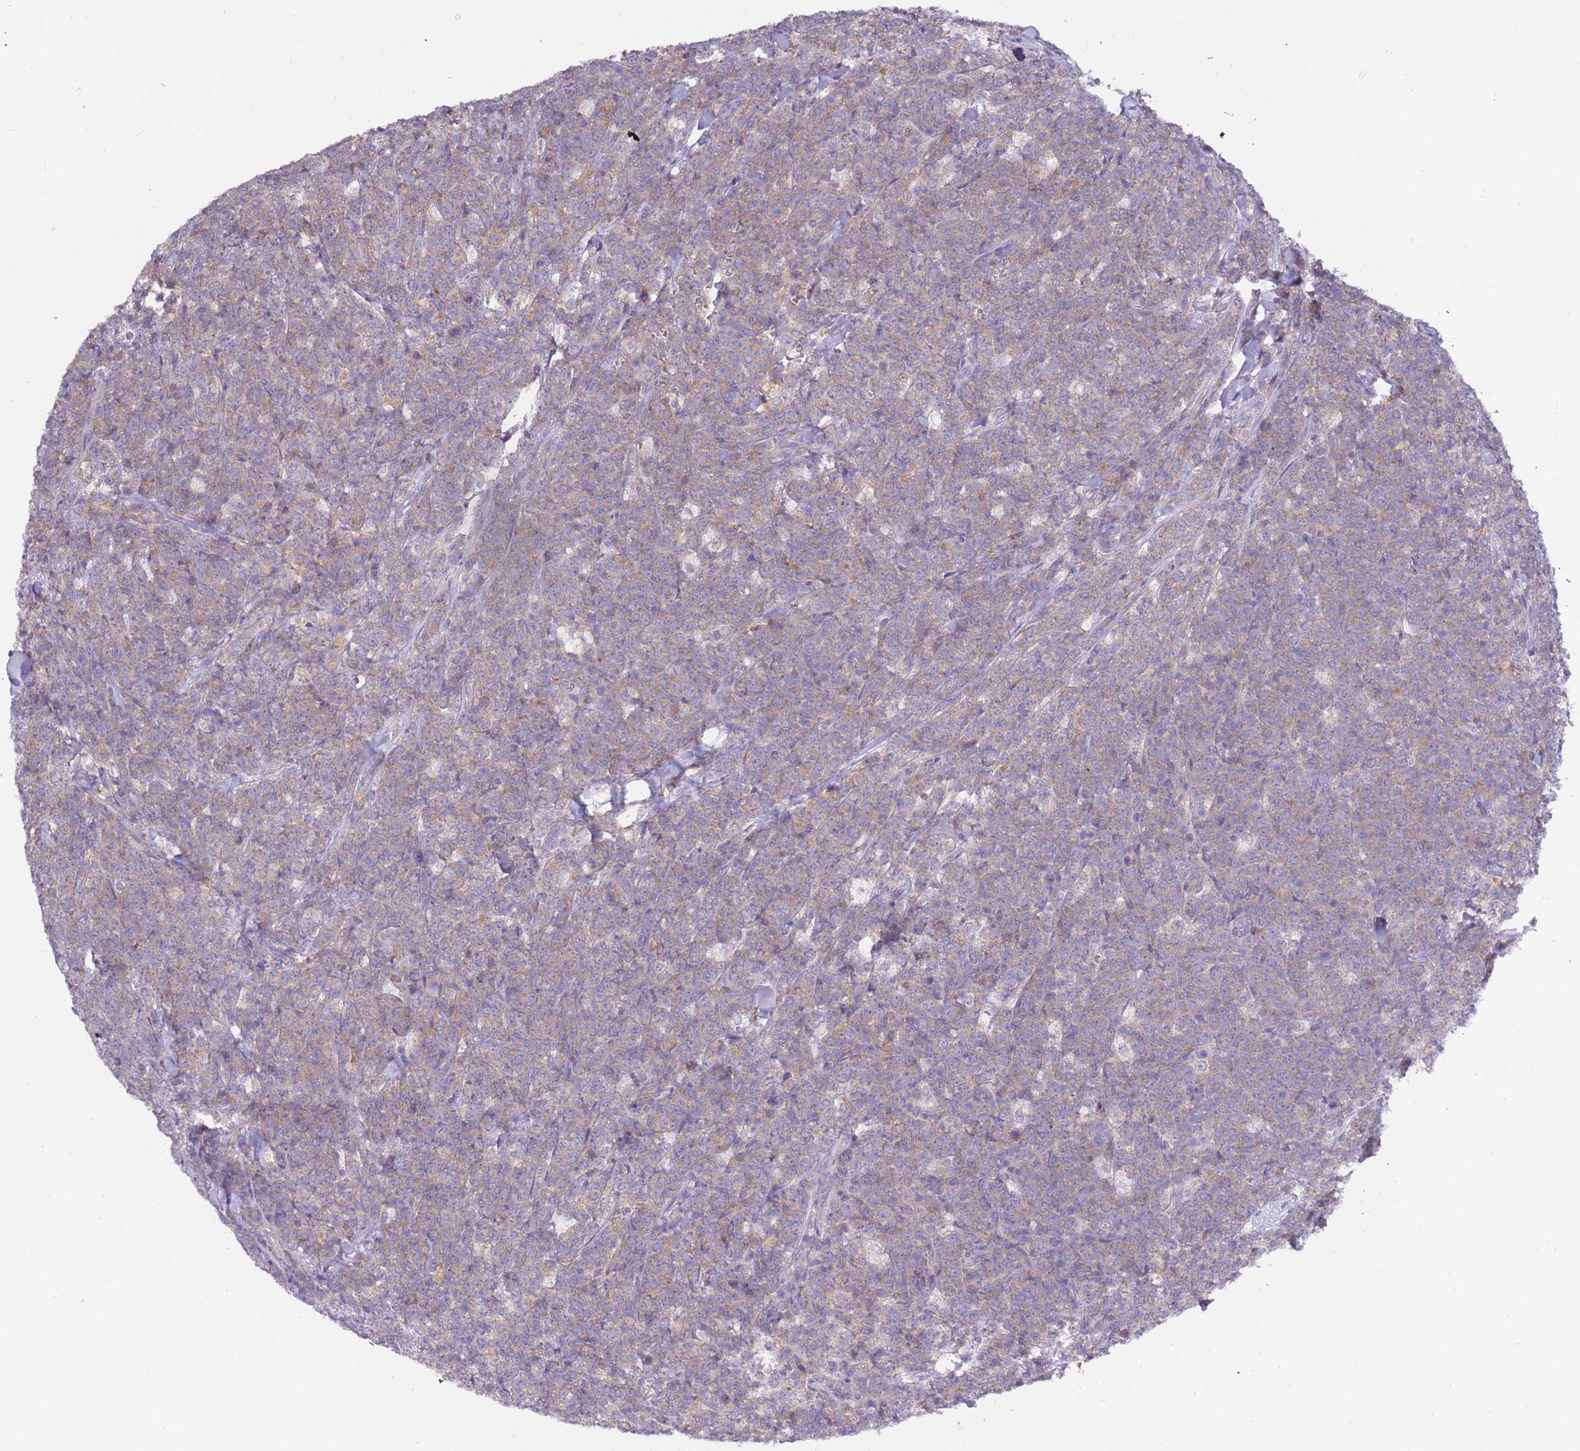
{"staining": {"intensity": "moderate", "quantity": "25%-75%", "location": "cytoplasmic/membranous"}, "tissue": "lymphoma", "cell_type": "Tumor cells", "image_type": "cancer", "snomed": [{"axis": "morphology", "description": "Malignant lymphoma, non-Hodgkin's type, High grade"}, {"axis": "topography", "description": "Small intestine"}], "caption": "Brown immunohistochemical staining in human high-grade malignant lymphoma, non-Hodgkin's type exhibits moderate cytoplasmic/membranous staining in about 25%-75% of tumor cells. The staining is performed using DAB (3,3'-diaminobenzidine) brown chromogen to label protein expression. The nuclei are counter-stained blue using hematoxylin.", "gene": "STIP1", "patient": {"sex": "male", "age": 8}}